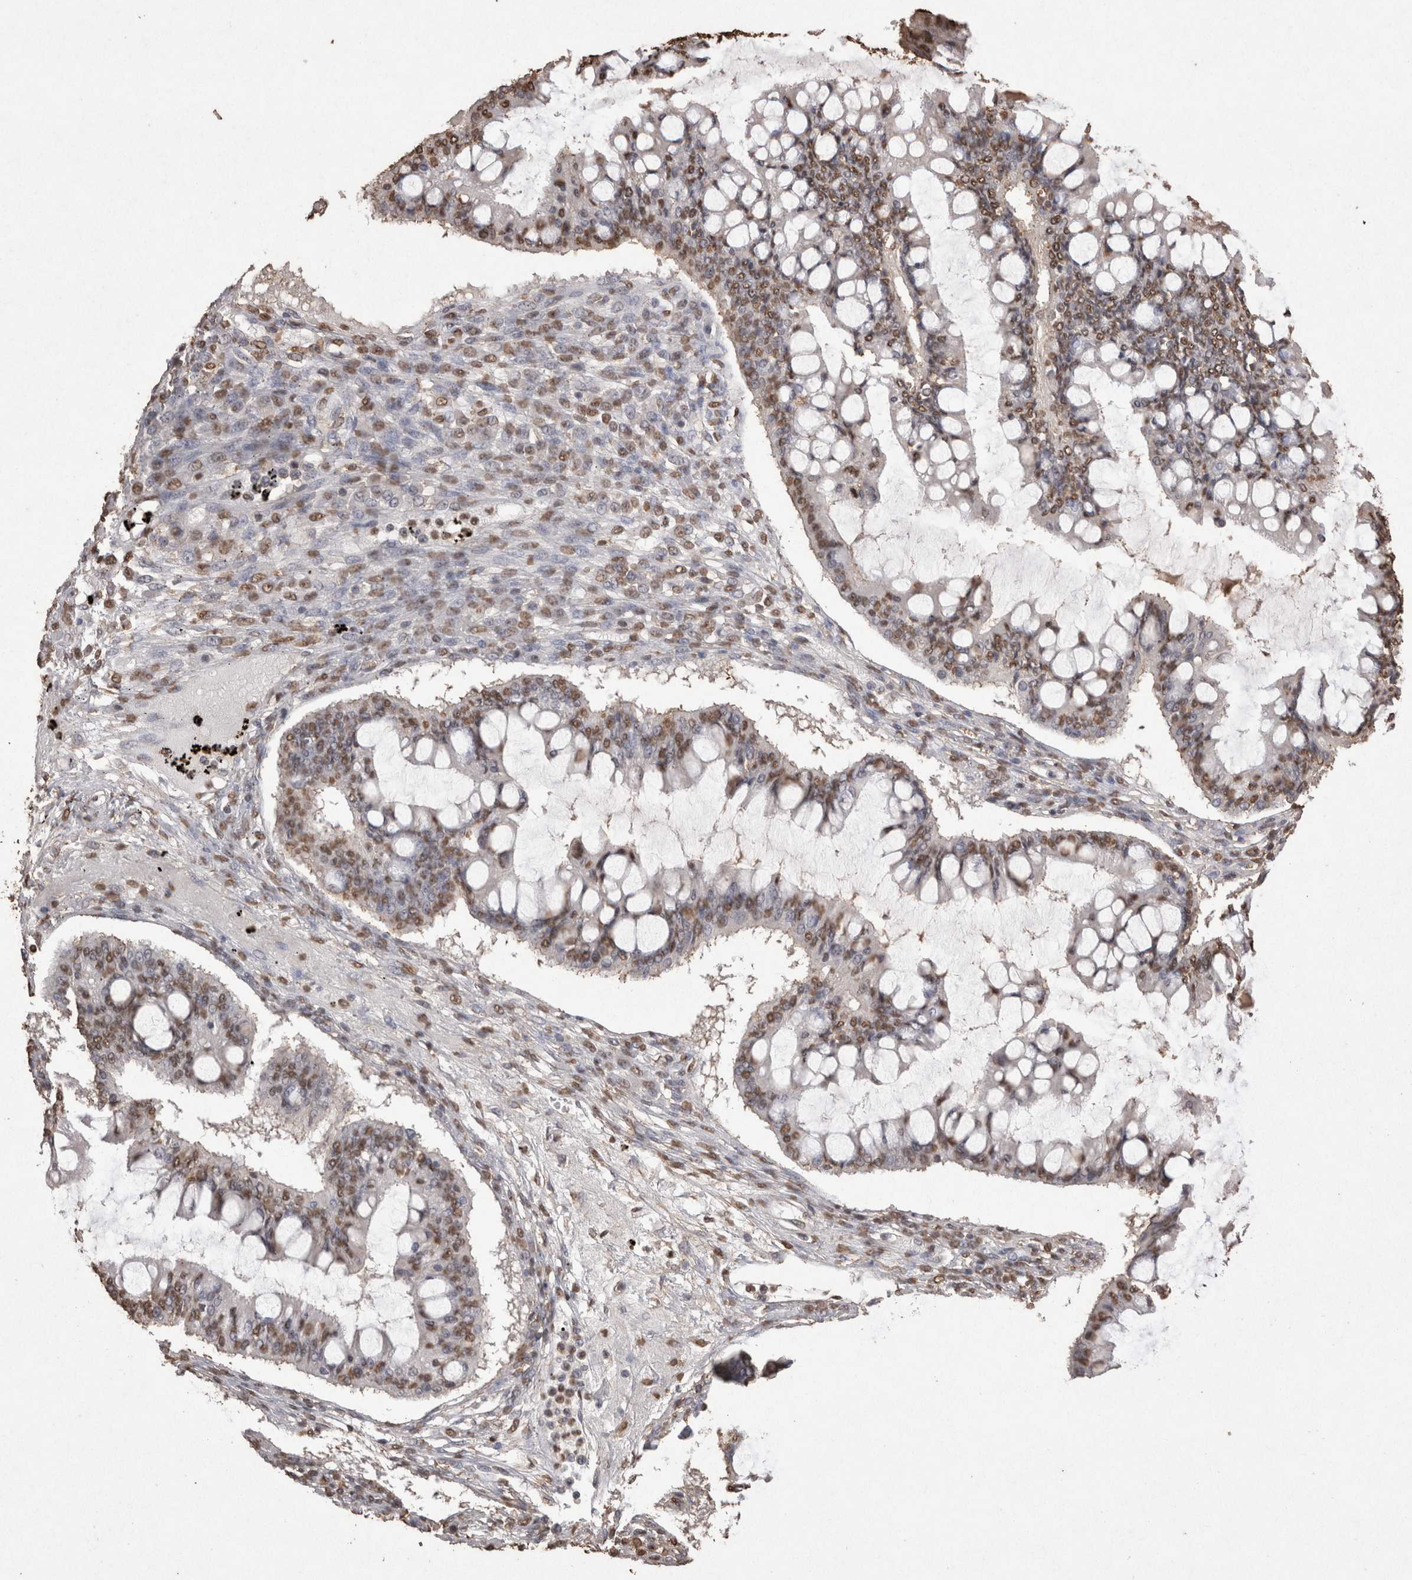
{"staining": {"intensity": "moderate", "quantity": "25%-75%", "location": "nuclear"}, "tissue": "ovarian cancer", "cell_type": "Tumor cells", "image_type": "cancer", "snomed": [{"axis": "morphology", "description": "Cystadenocarcinoma, mucinous, NOS"}, {"axis": "topography", "description": "Ovary"}], "caption": "Moderate nuclear expression is appreciated in approximately 25%-75% of tumor cells in ovarian cancer.", "gene": "POU5F1", "patient": {"sex": "female", "age": 73}}